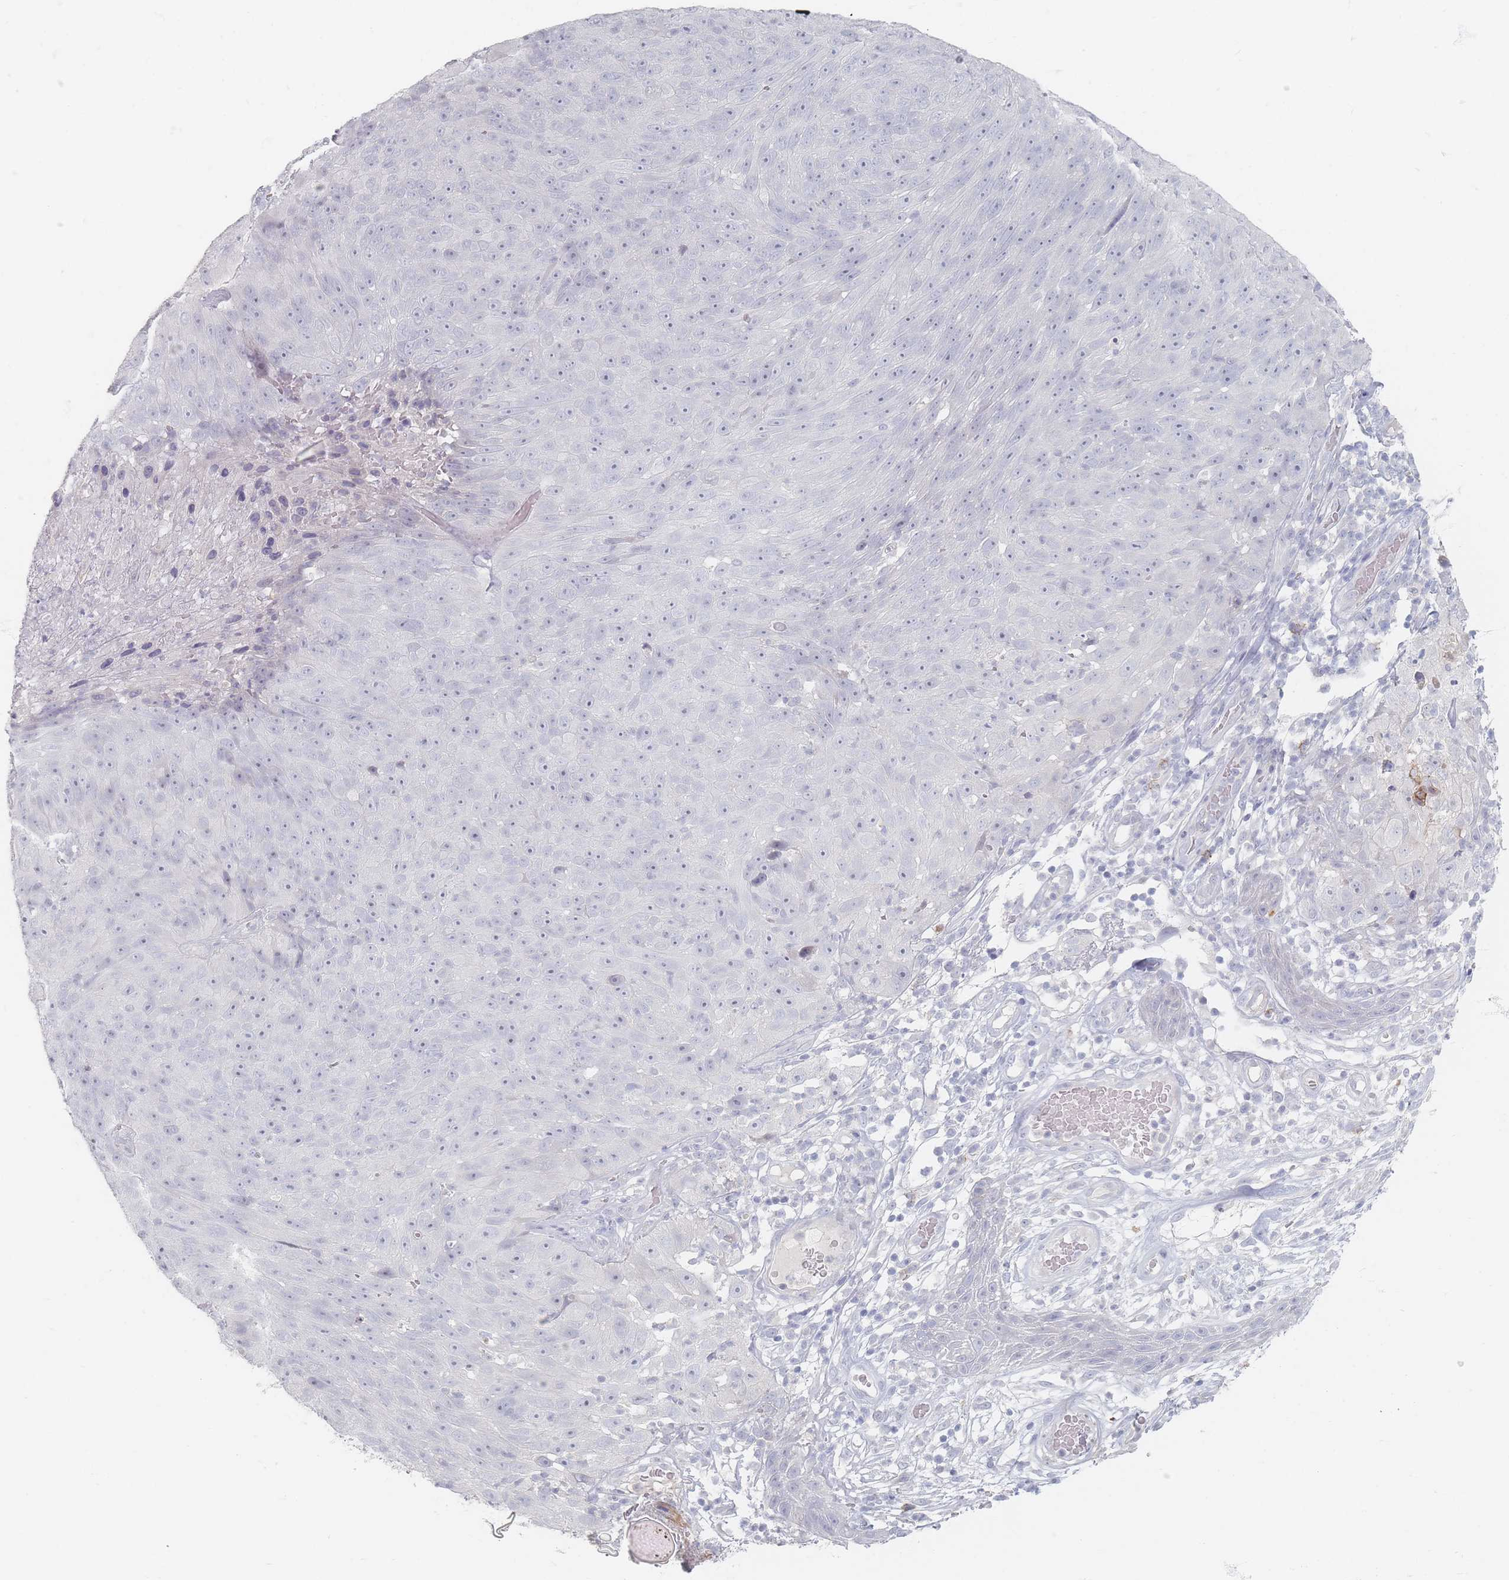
{"staining": {"intensity": "negative", "quantity": "none", "location": "none"}, "tissue": "skin cancer", "cell_type": "Tumor cells", "image_type": "cancer", "snomed": [{"axis": "morphology", "description": "Squamous cell carcinoma, NOS"}, {"axis": "topography", "description": "Skin"}], "caption": "Immunohistochemistry (IHC) micrograph of skin cancer stained for a protein (brown), which shows no staining in tumor cells.", "gene": "CD37", "patient": {"sex": "female", "age": 87}}